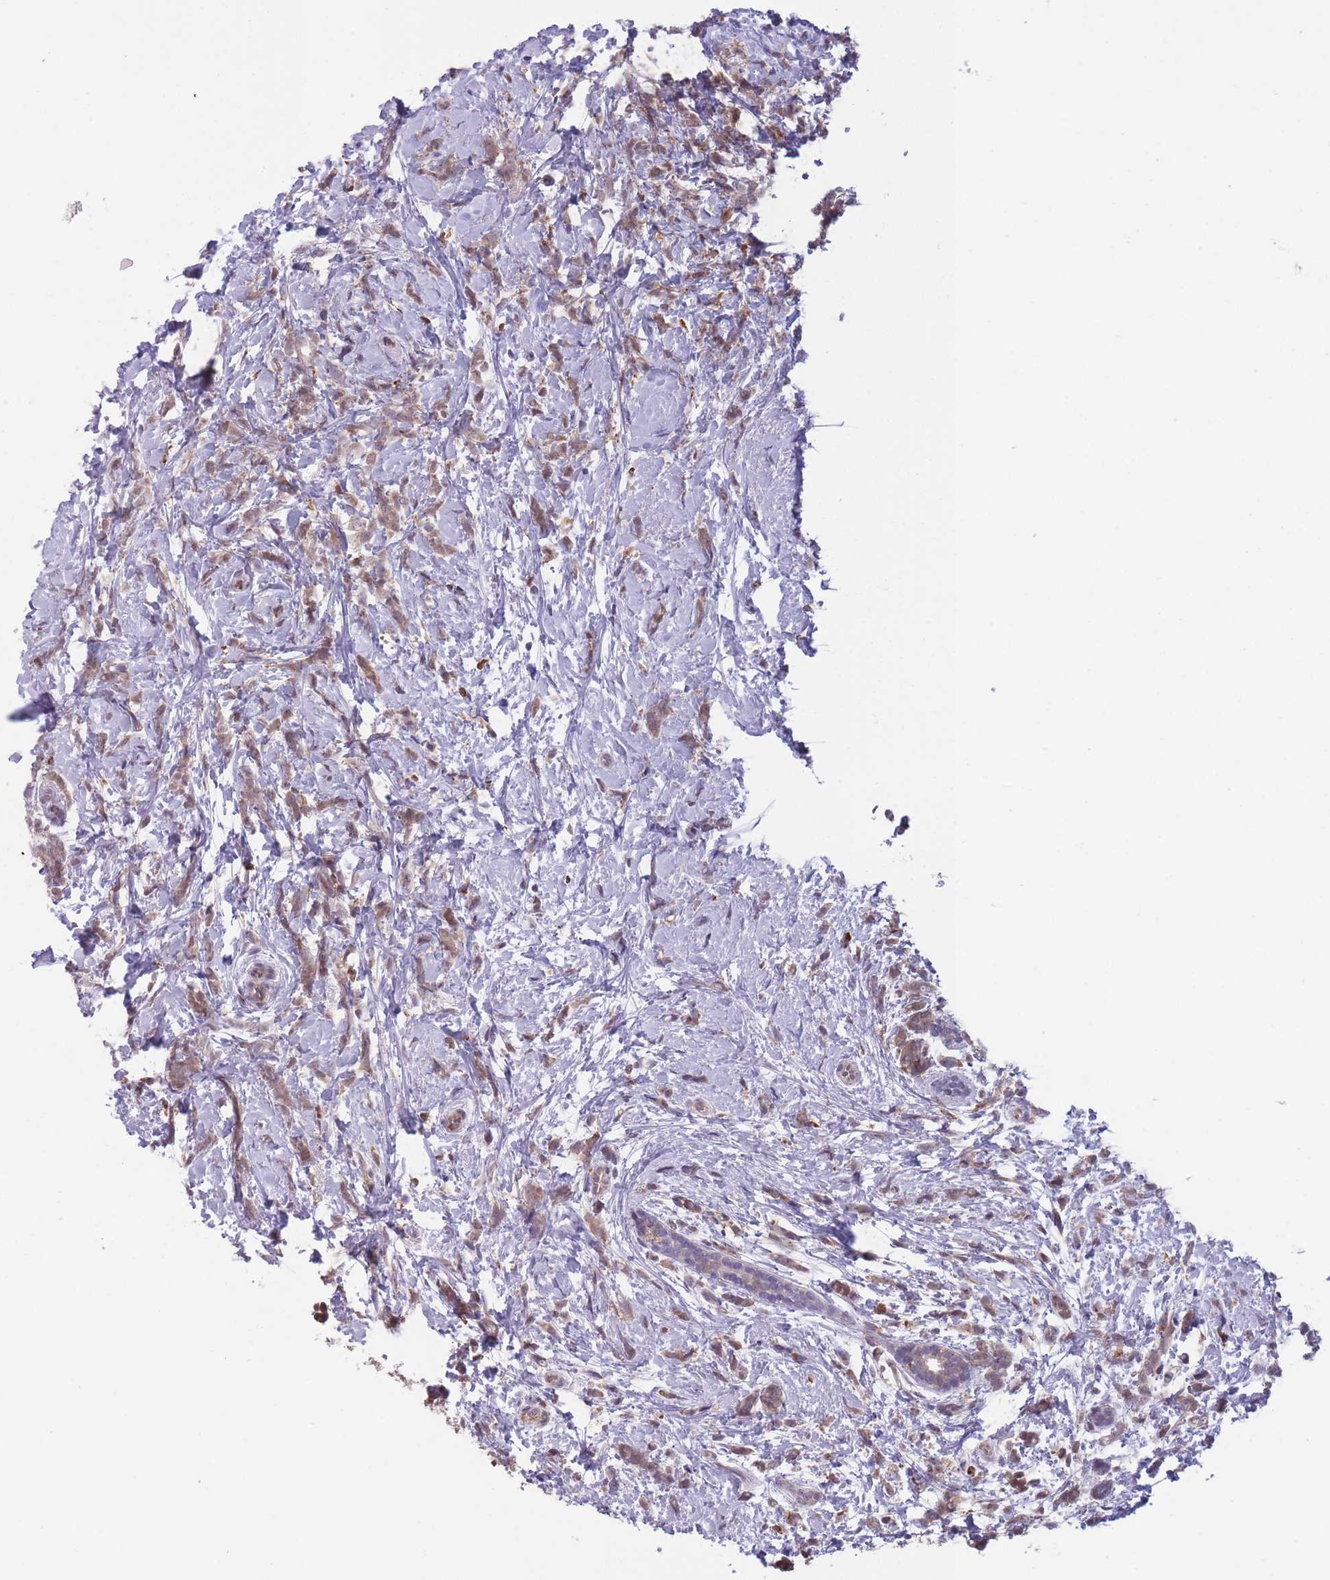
{"staining": {"intensity": "moderate", "quantity": ">75%", "location": "cytoplasmic/membranous"}, "tissue": "breast cancer", "cell_type": "Tumor cells", "image_type": "cancer", "snomed": [{"axis": "morphology", "description": "Lobular carcinoma"}, {"axis": "topography", "description": "Breast"}], "caption": "IHC (DAB (3,3'-diaminobenzidine)) staining of human breast lobular carcinoma demonstrates moderate cytoplasmic/membranous protein staining in approximately >75% of tumor cells. (DAB (3,3'-diaminobenzidine) IHC with brightfield microscopy, high magnification).", "gene": "TMEM121", "patient": {"sex": "female", "age": 58}}